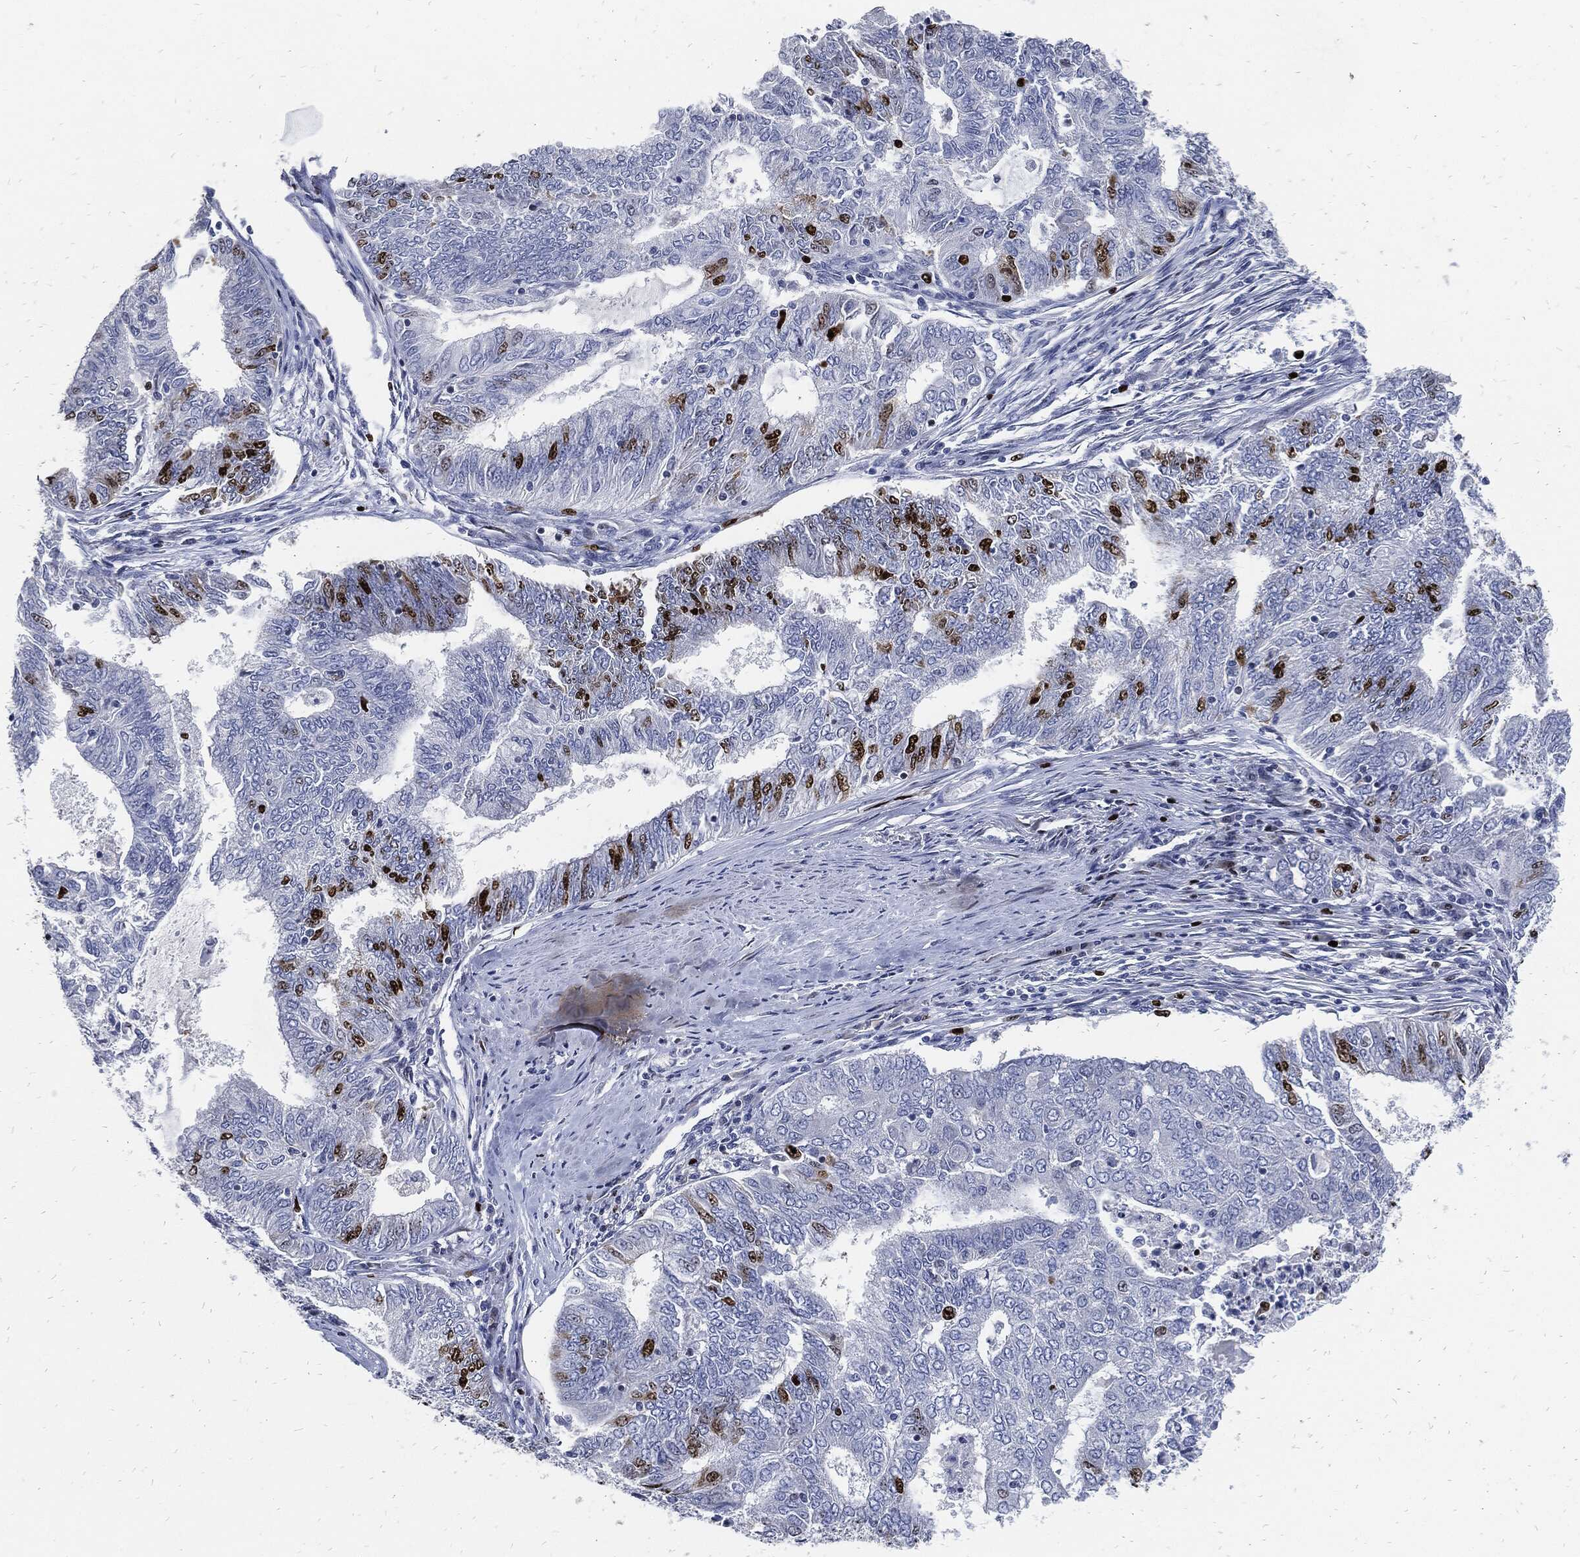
{"staining": {"intensity": "strong", "quantity": "<25%", "location": "nuclear"}, "tissue": "endometrial cancer", "cell_type": "Tumor cells", "image_type": "cancer", "snomed": [{"axis": "morphology", "description": "Adenocarcinoma, NOS"}, {"axis": "topography", "description": "Endometrium"}], "caption": "There is medium levels of strong nuclear staining in tumor cells of endometrial adenocarcinoma, as demonstrated by immunohistochemical staining (brown color).", "gene": "MKI67", "patient": {"sex": "female", "age": 62}}